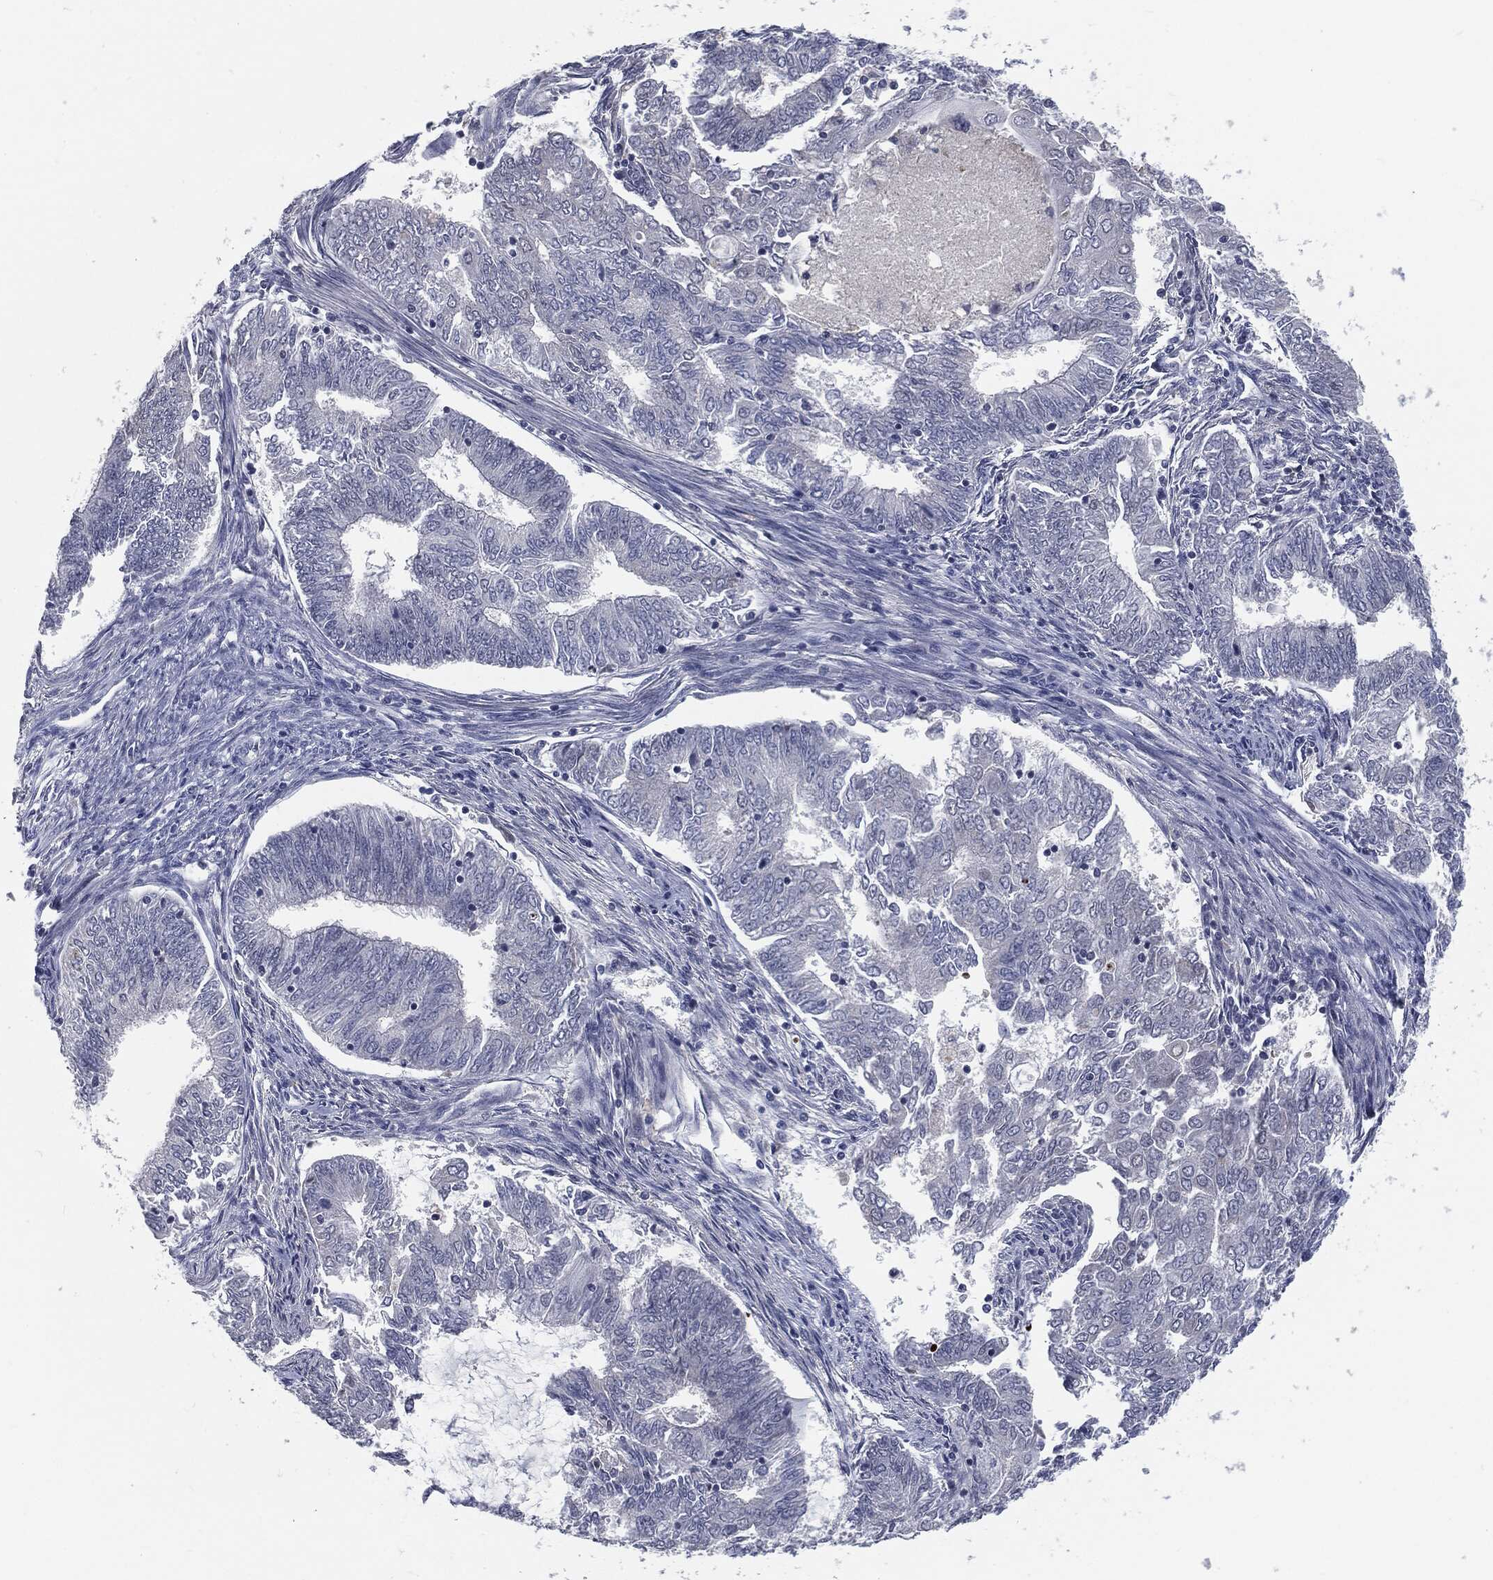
{"staining": {"intensity": "negative", "quantity": "none", "location": "none"}, "tissue": "endometrial cancer", "cell_type": "Tumor cells", "image_type": "cancer", "snomed": [{"axis": "morphology", "description": "Adenocarcinoma, NOS"}, {"axis": "topography", "description": "Endometrium"}], "caption": "Immunohistochemistry of endometrial cancer (adenocarcinoma) exhibits no positivity in tumor cells.", "gene": "ANXA1", "patient": {"sex": "female", "age": 62}}